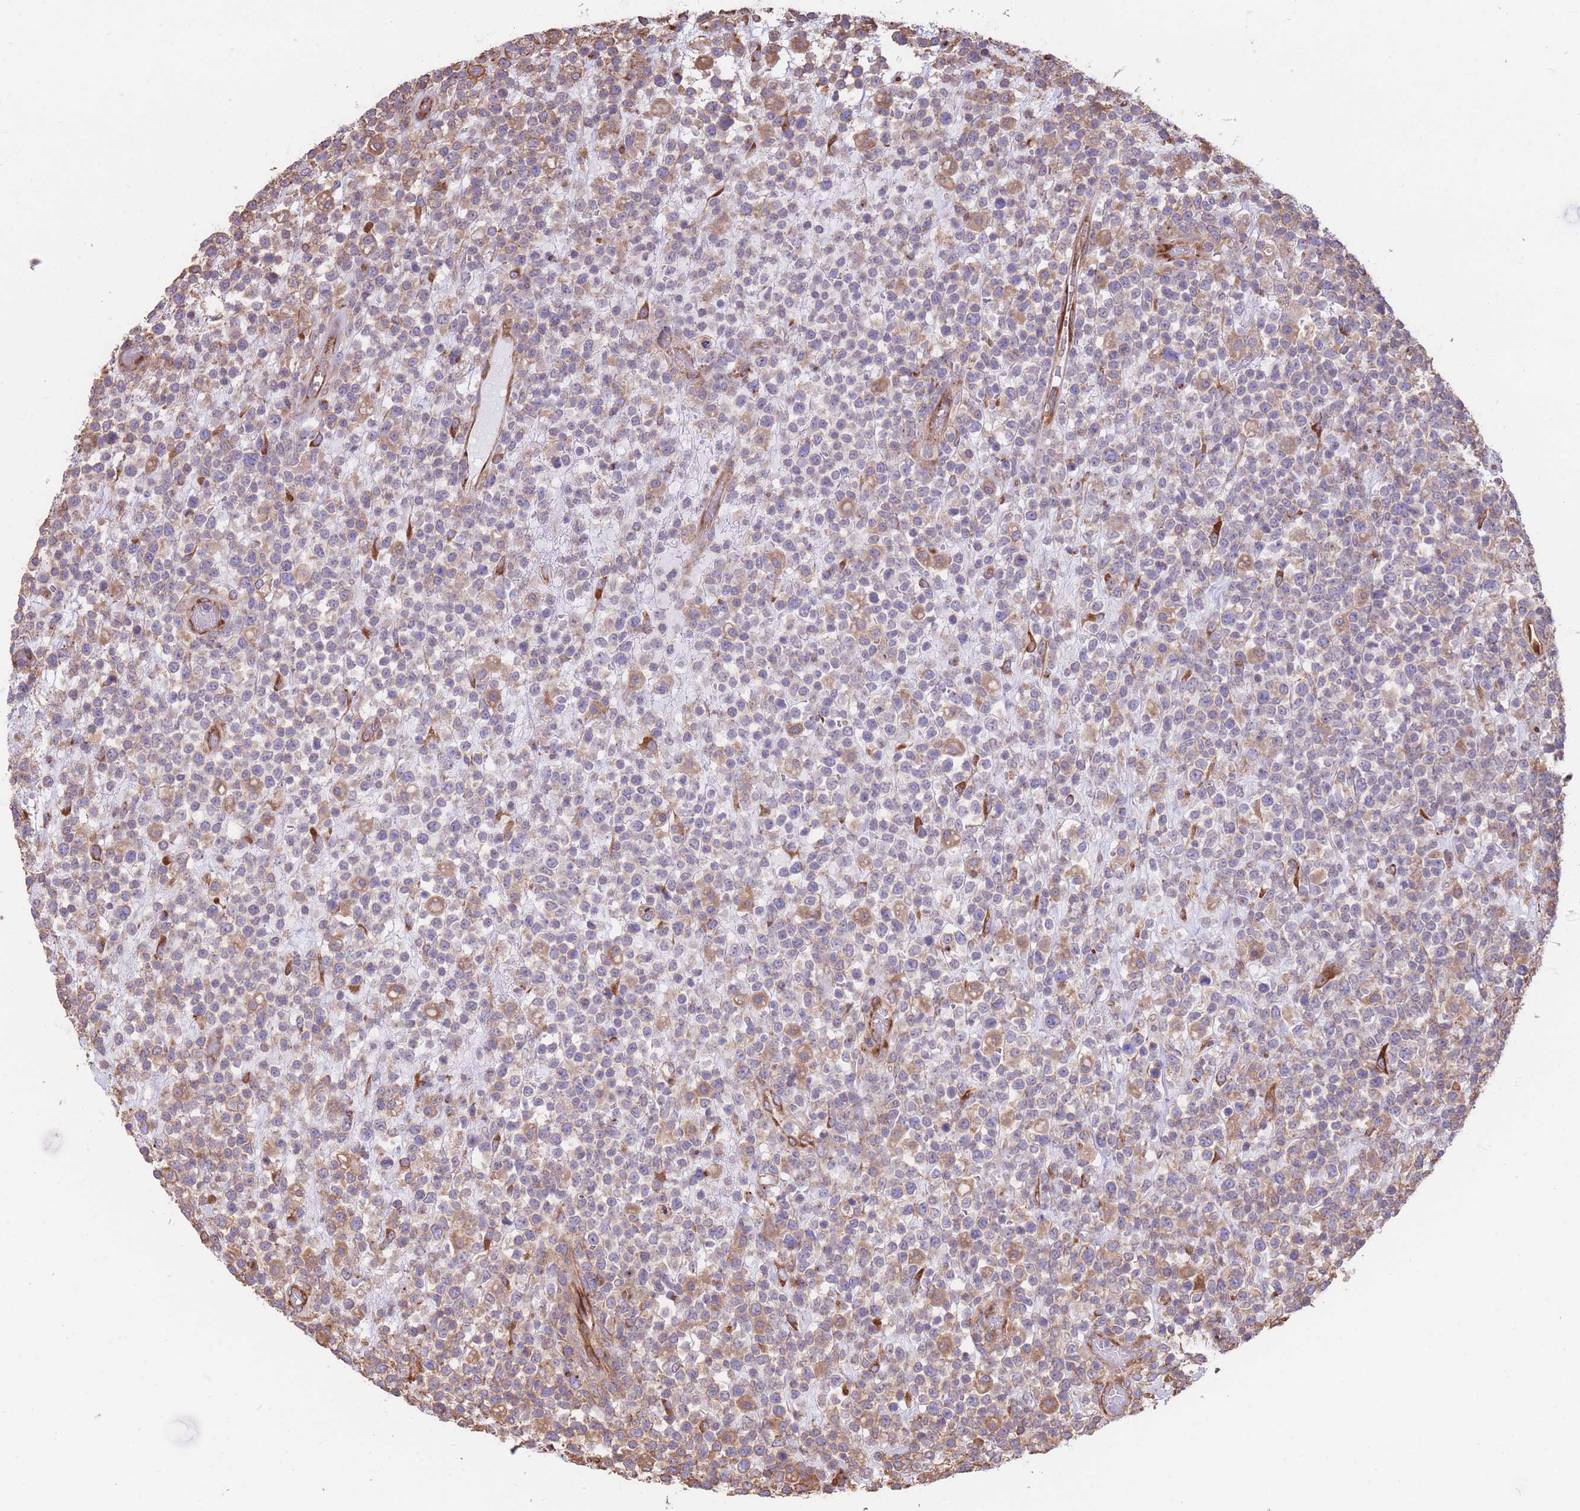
{"staining": {"intensity": "weak", "quantity": "25%-75%", "location": "cytoplasmic/membranous"}, "tissue": "lymphoma", "cell_type": "Tumor cells", "image_type": "cancer", "snomed": [{"axis": "morphology", "description": "Malignant lymphoma, non-Hodgkin's type, High grade"}, {"axis": "topography", "description": "Colon"}], "caption": "Tumor cells reveal low levels of weak cytoplasmic/membranous expression in approximately 25%-75% of cells in human high-grade malignant lymphoma, non-Hodgkin's type. Nuclei are stained in blue.", "gene": "LRRN4CL", "patient": {"sex": "female", "age": 53}}